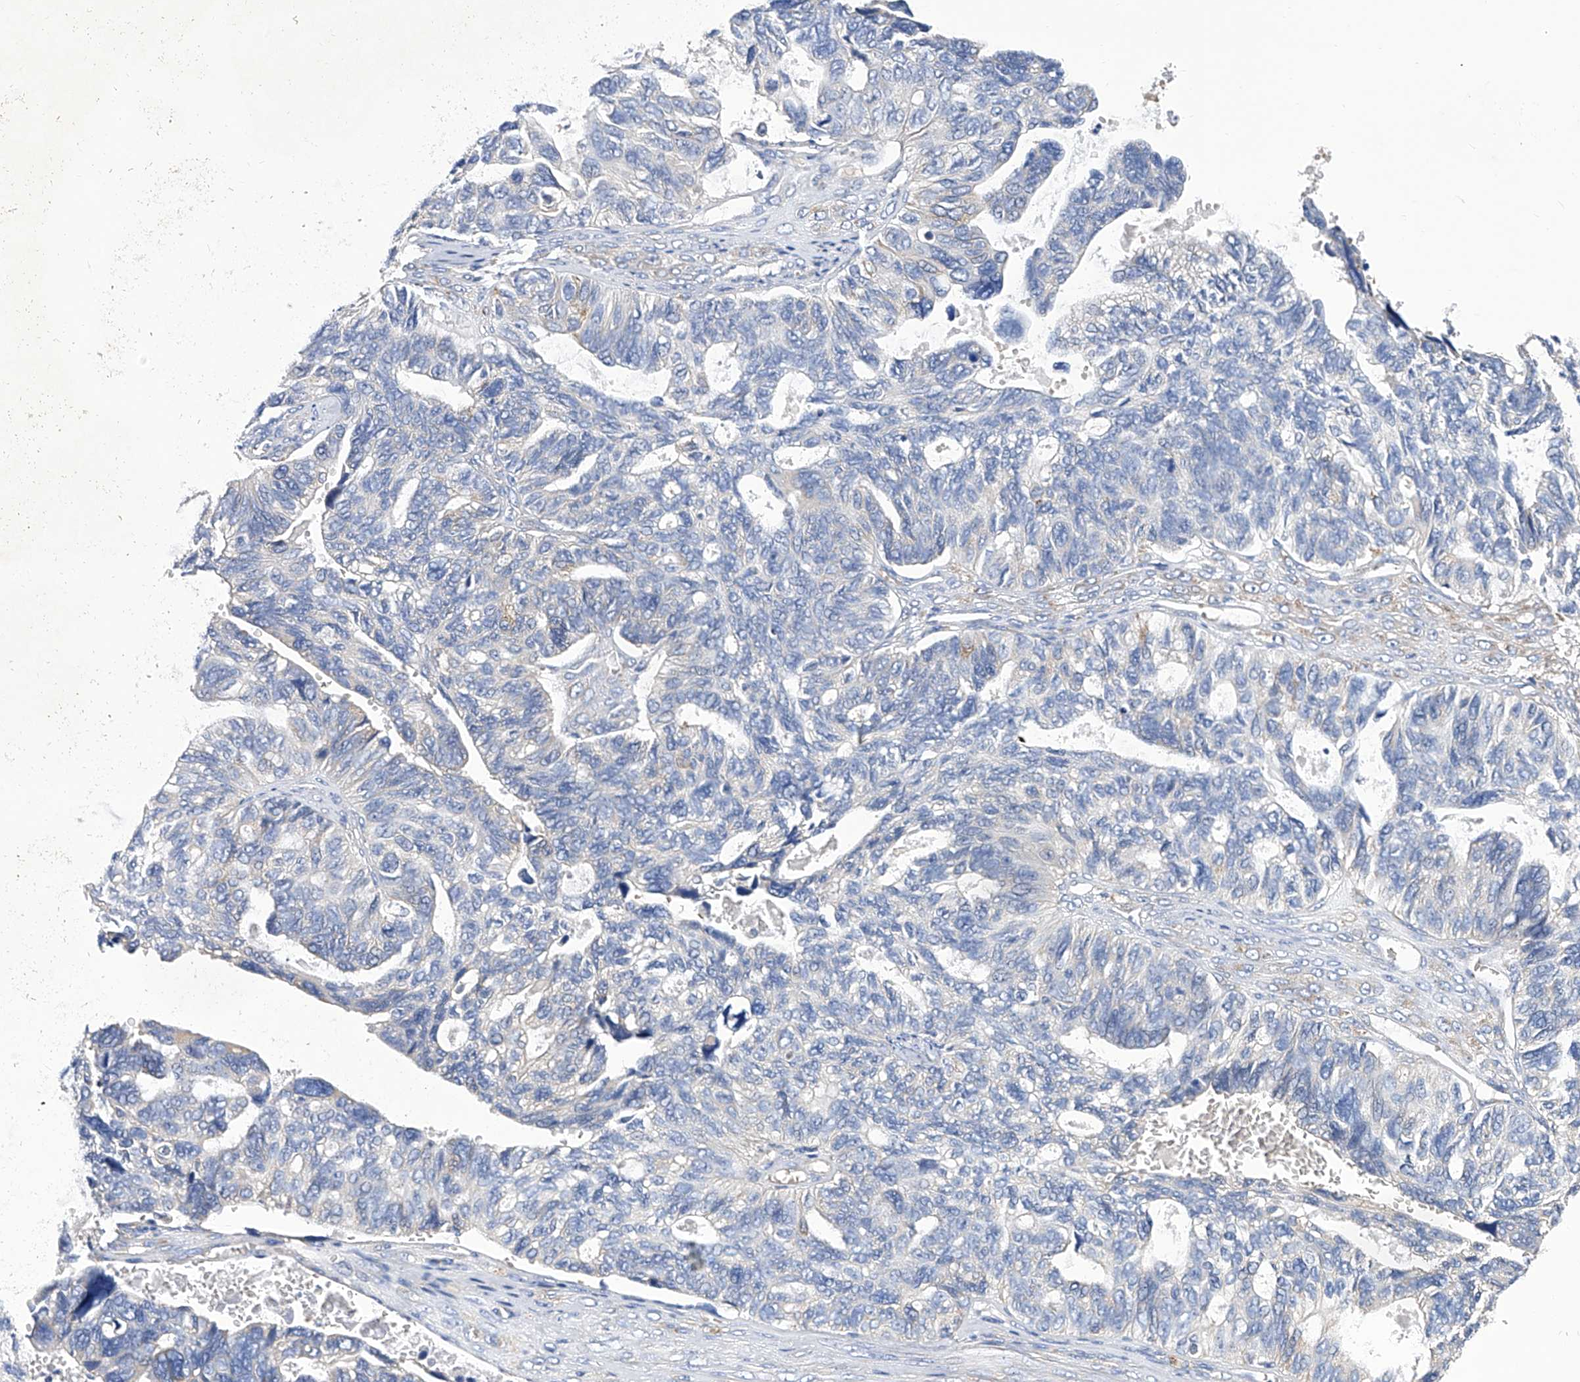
{"staining": {"intensity": "negative", "quantity": "none", "location": "none"}, "tissue": "ovarian cancer", "cell_type": "Tumor cells", "image_type": "cancer", "snomed": [{"axis": "morphology", "description": "Cystadenocarcinoma, serous, NOS"}, {"axis": "topography", "description": "Ovary"}], "caption": "The micrograph demonstrates no significant staining in tumor cells of ovarian cancer. (DAB immunohistochemistry (IHC) with hematoxylin counter stain).", "gene": "TJAP1", "patient": {"sex": "female", "age": 79}}